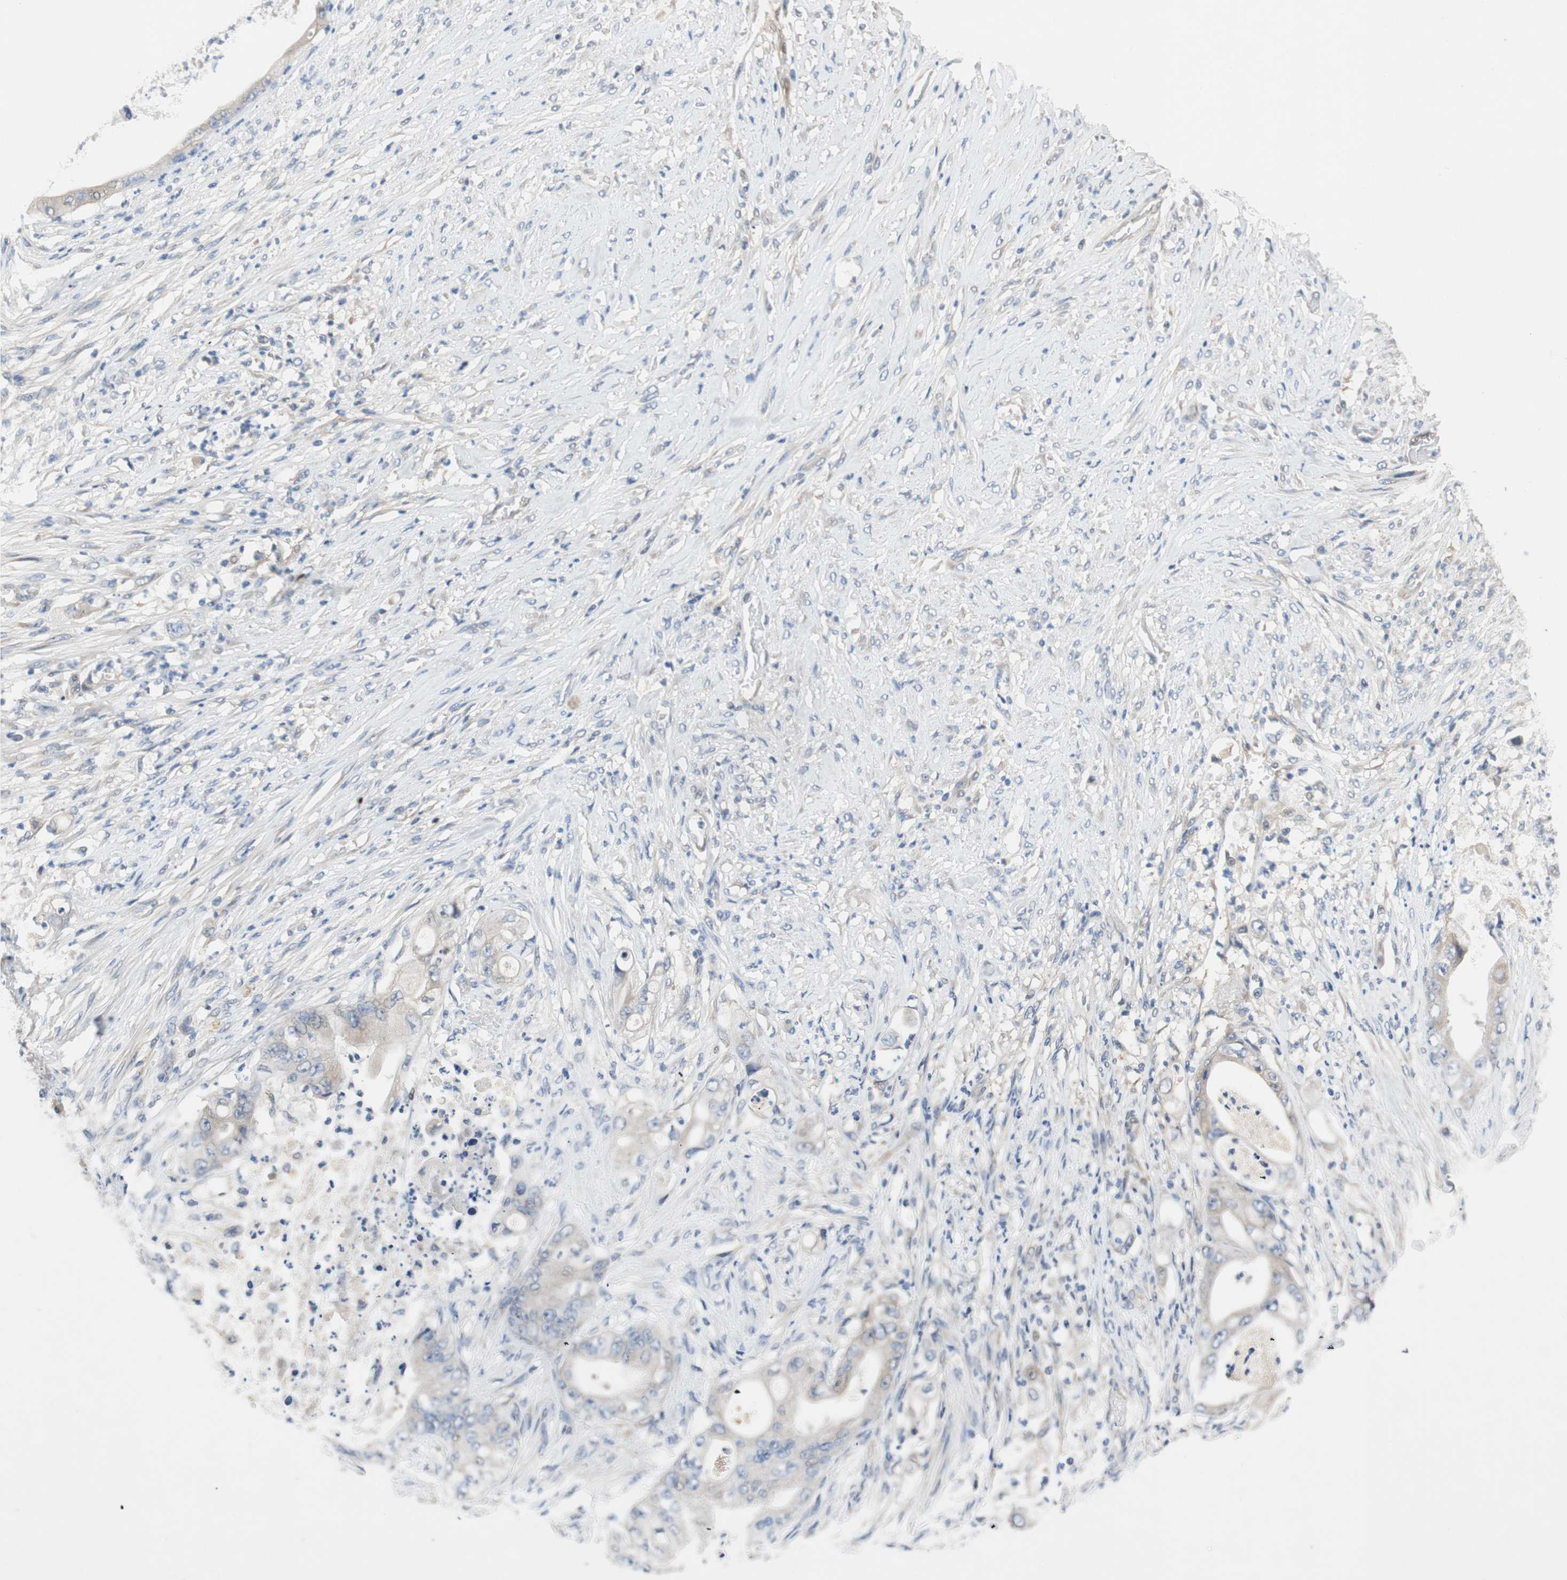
{"staining": {"intensity": "weak", "quantity": "<25%", "location": "cytoplasmic/membranous"}, "tissue": "stomach cancer", "cell_type": "Tumor cells", "image_type": "cancer", "snomed": [{"axis": "morphology", "description": "Adenocarcinoma, NOS"}, {"axis": "topography", "description": "Stomach"}], "caption": "DAB (3,3'-diaminobenzidine) immunohistochemical staining of stomach cancer shows no significant staining in tumor cells. The staining was performed using DAB to visualize the protein expression in brown, while the nuclei were stained in blue with hematoxylin (Magnification: 20x).", "gene": "RELB", "patient": {"sex": "female", "age": 73}}